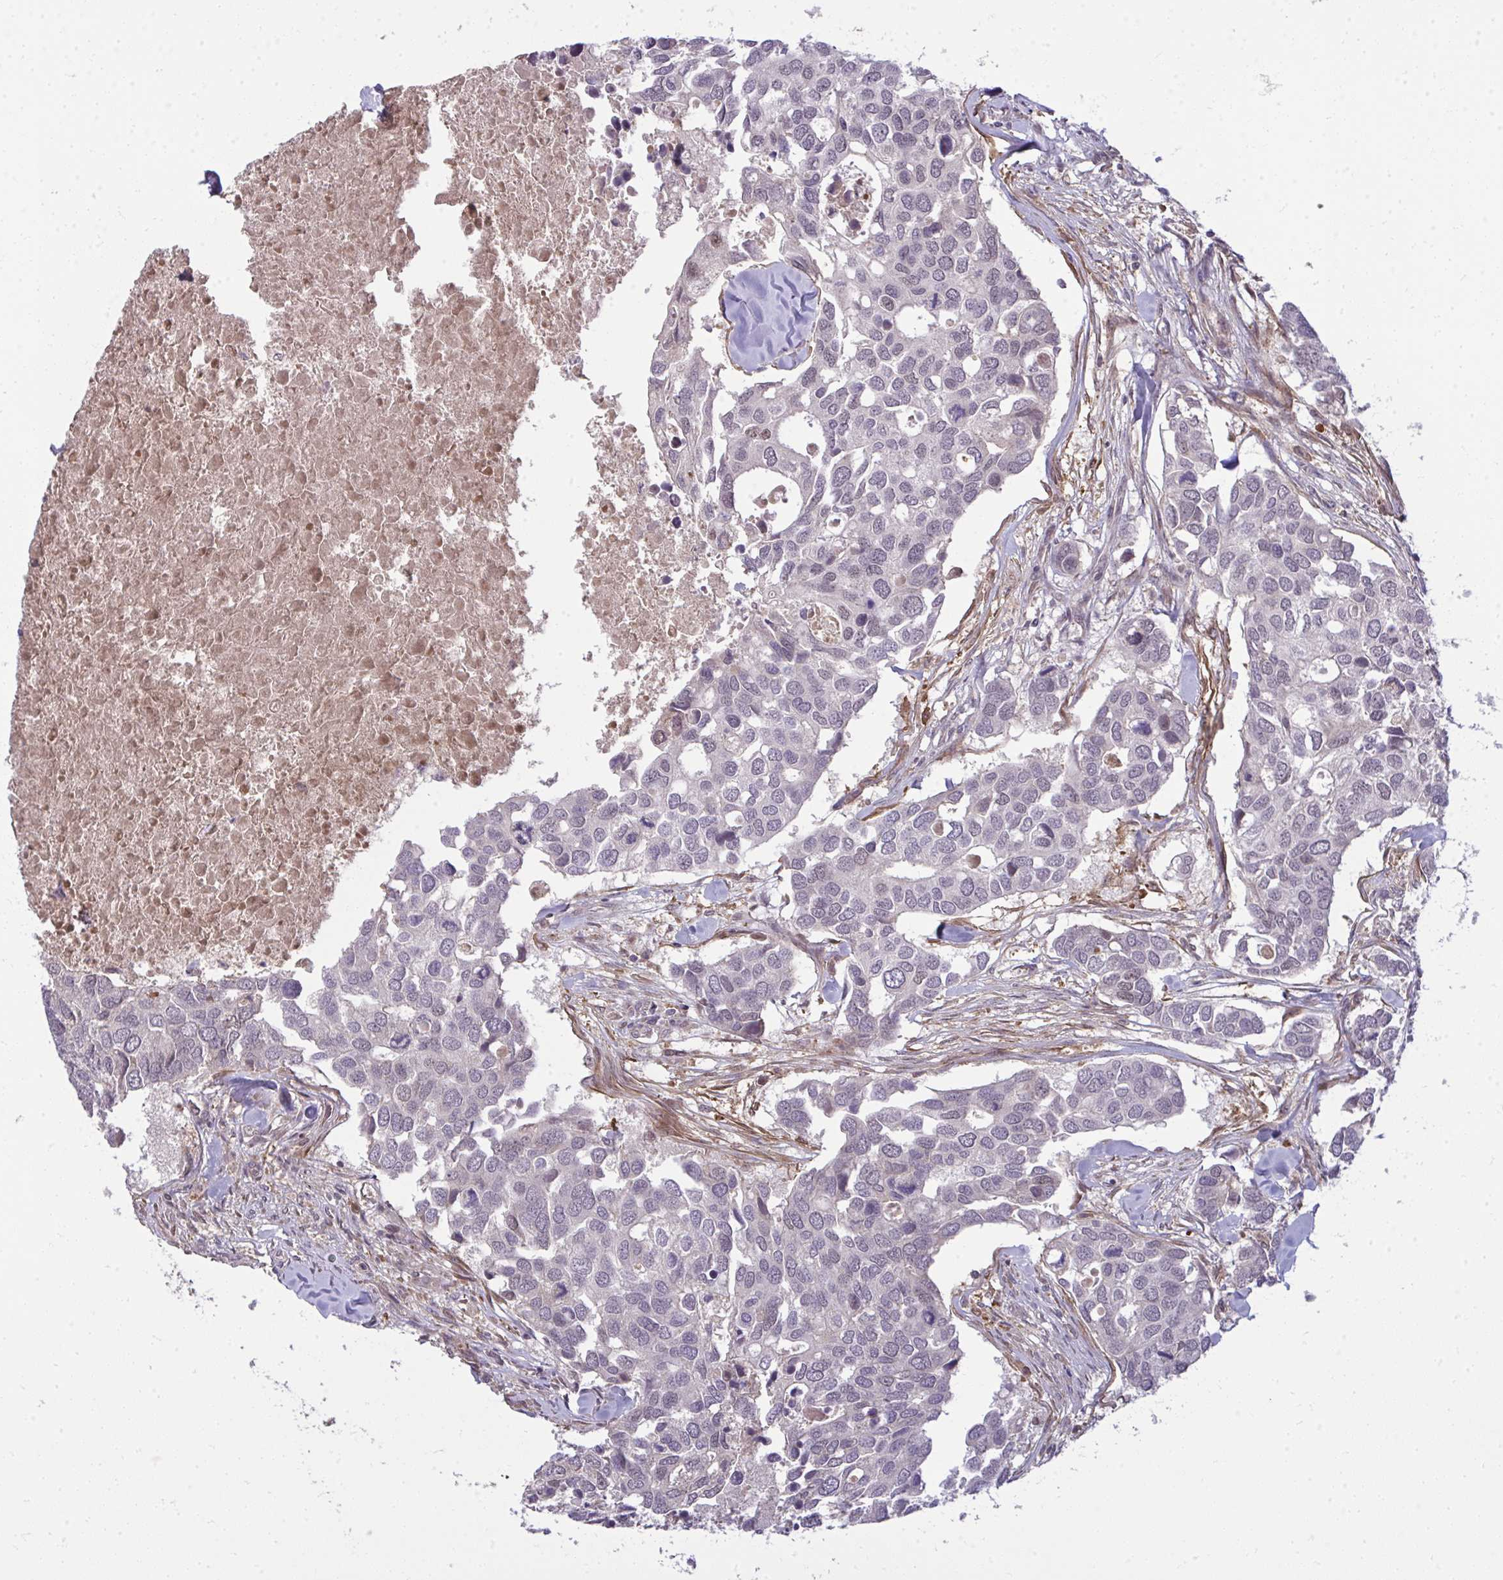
{"staining": {"intensity": "moderate", "quantity": "<25%", "location": "nuclear"}, "tissue": "breast cancer", "cell_type": "Tumor cells", "image_type": "cancer", "snomed": [{"axis": "morphology", "description": "Duct carcinoma"}, {"axis": "topography", "description": "Breast"}], "caption": "Moderate nuclear protein staining is appreciated in approximately <25% of tumor cells in breast invasive ductal carcinoma. The staining was performed using DAB (3,3'-diaminobenzidine), with brown indicating positive protein expression. Nuclei are stained blue with hematoxylin.", "gene": "ZSCAN9", "patient": {"sex": "female", "age": 83}}